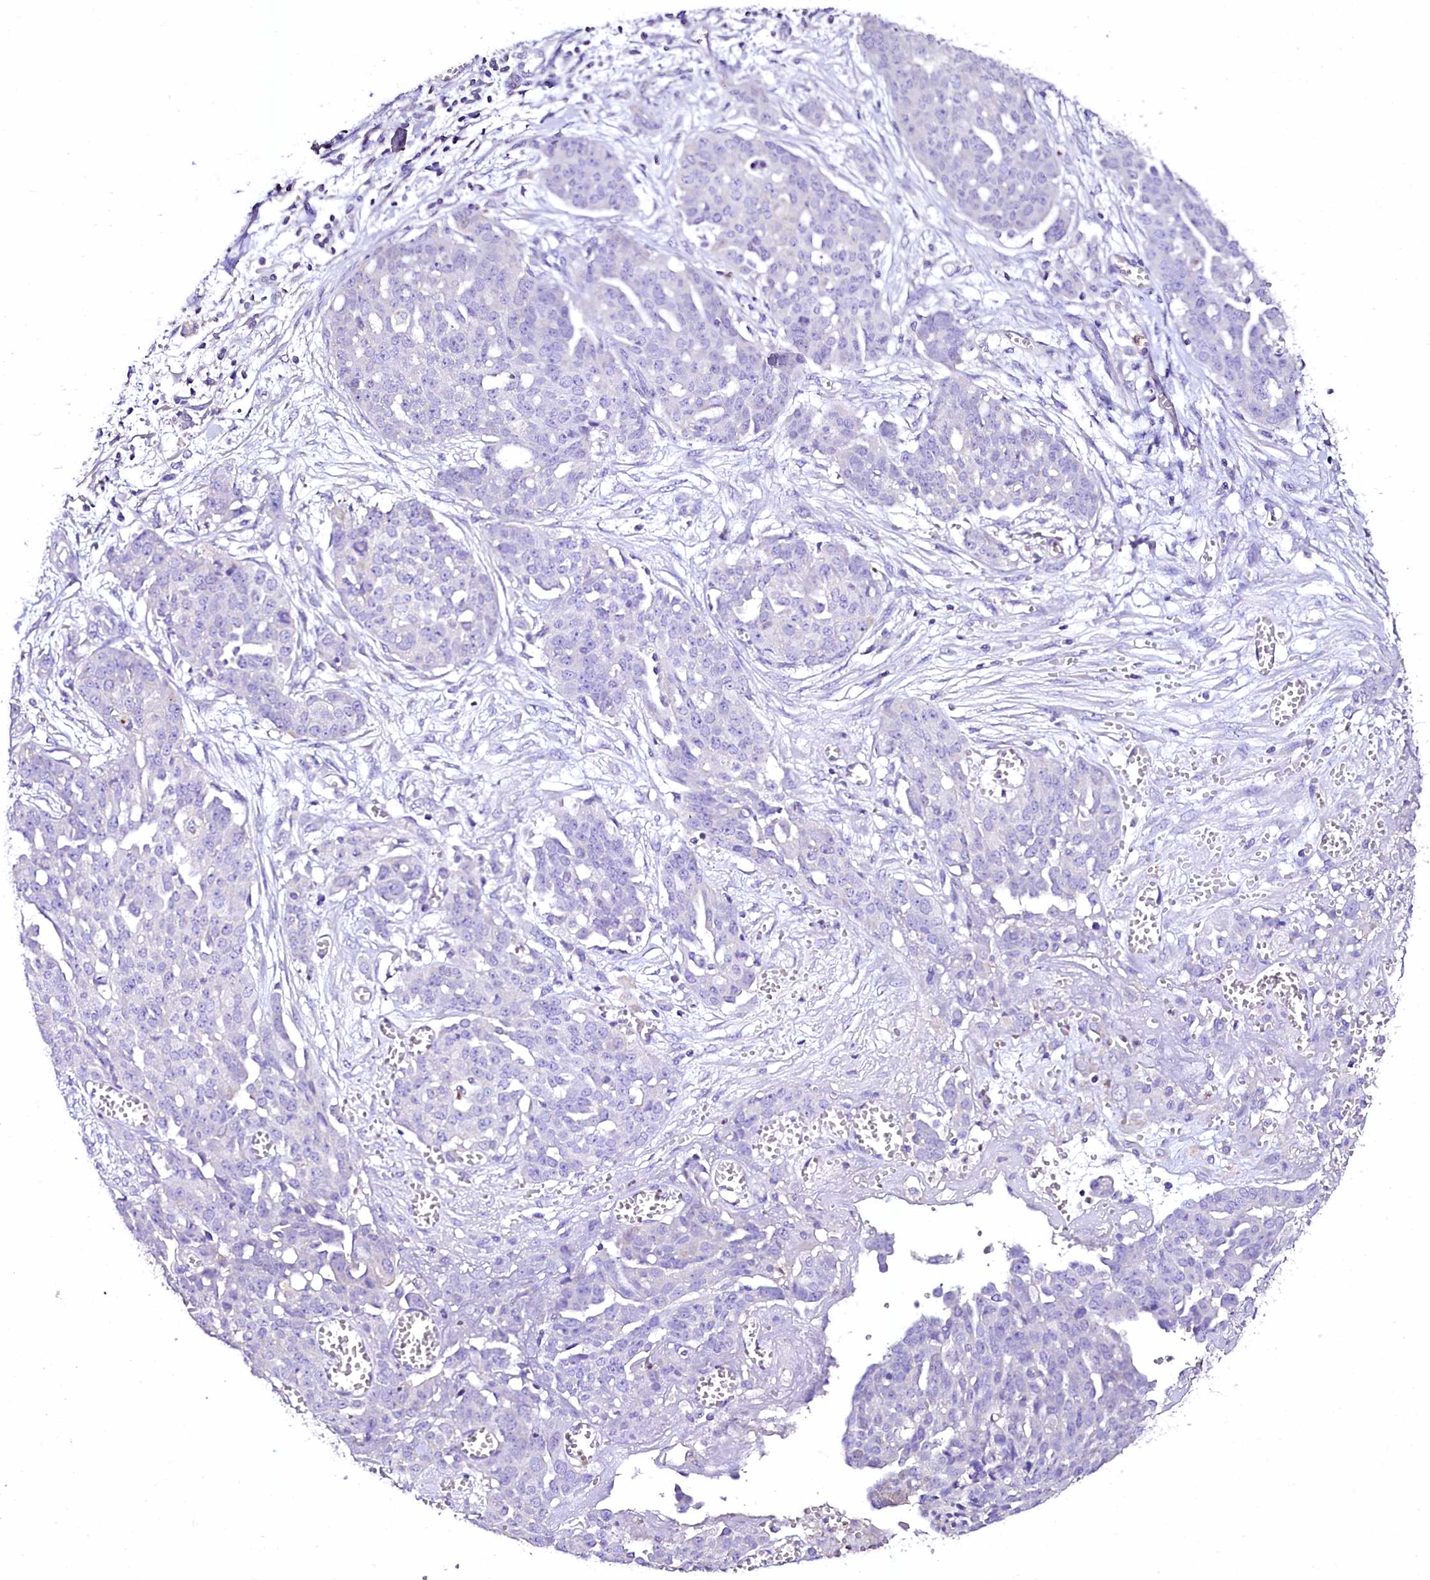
{"staining": {"intensity": "negative", "quantity": "none", "location": "none"}, "tissue": "ovarian cancer", "cell_type": "Tumor cells", "image_type": "cancer", "snomed": [{"axis": "morphology", "description": "Cystadenocarcinoma, serous, NOS"}, {"axis": "topography", "description": "Soft tissue"}, {"axis": "topography", "description": "Ovary"}], "caption": "Protein analysis of ovarian serous cystadenocarcinoma exhibits no significant positivity in tumor cells.", "gene": "NAA16", "patient": {"sex": "female", "age": 57}}